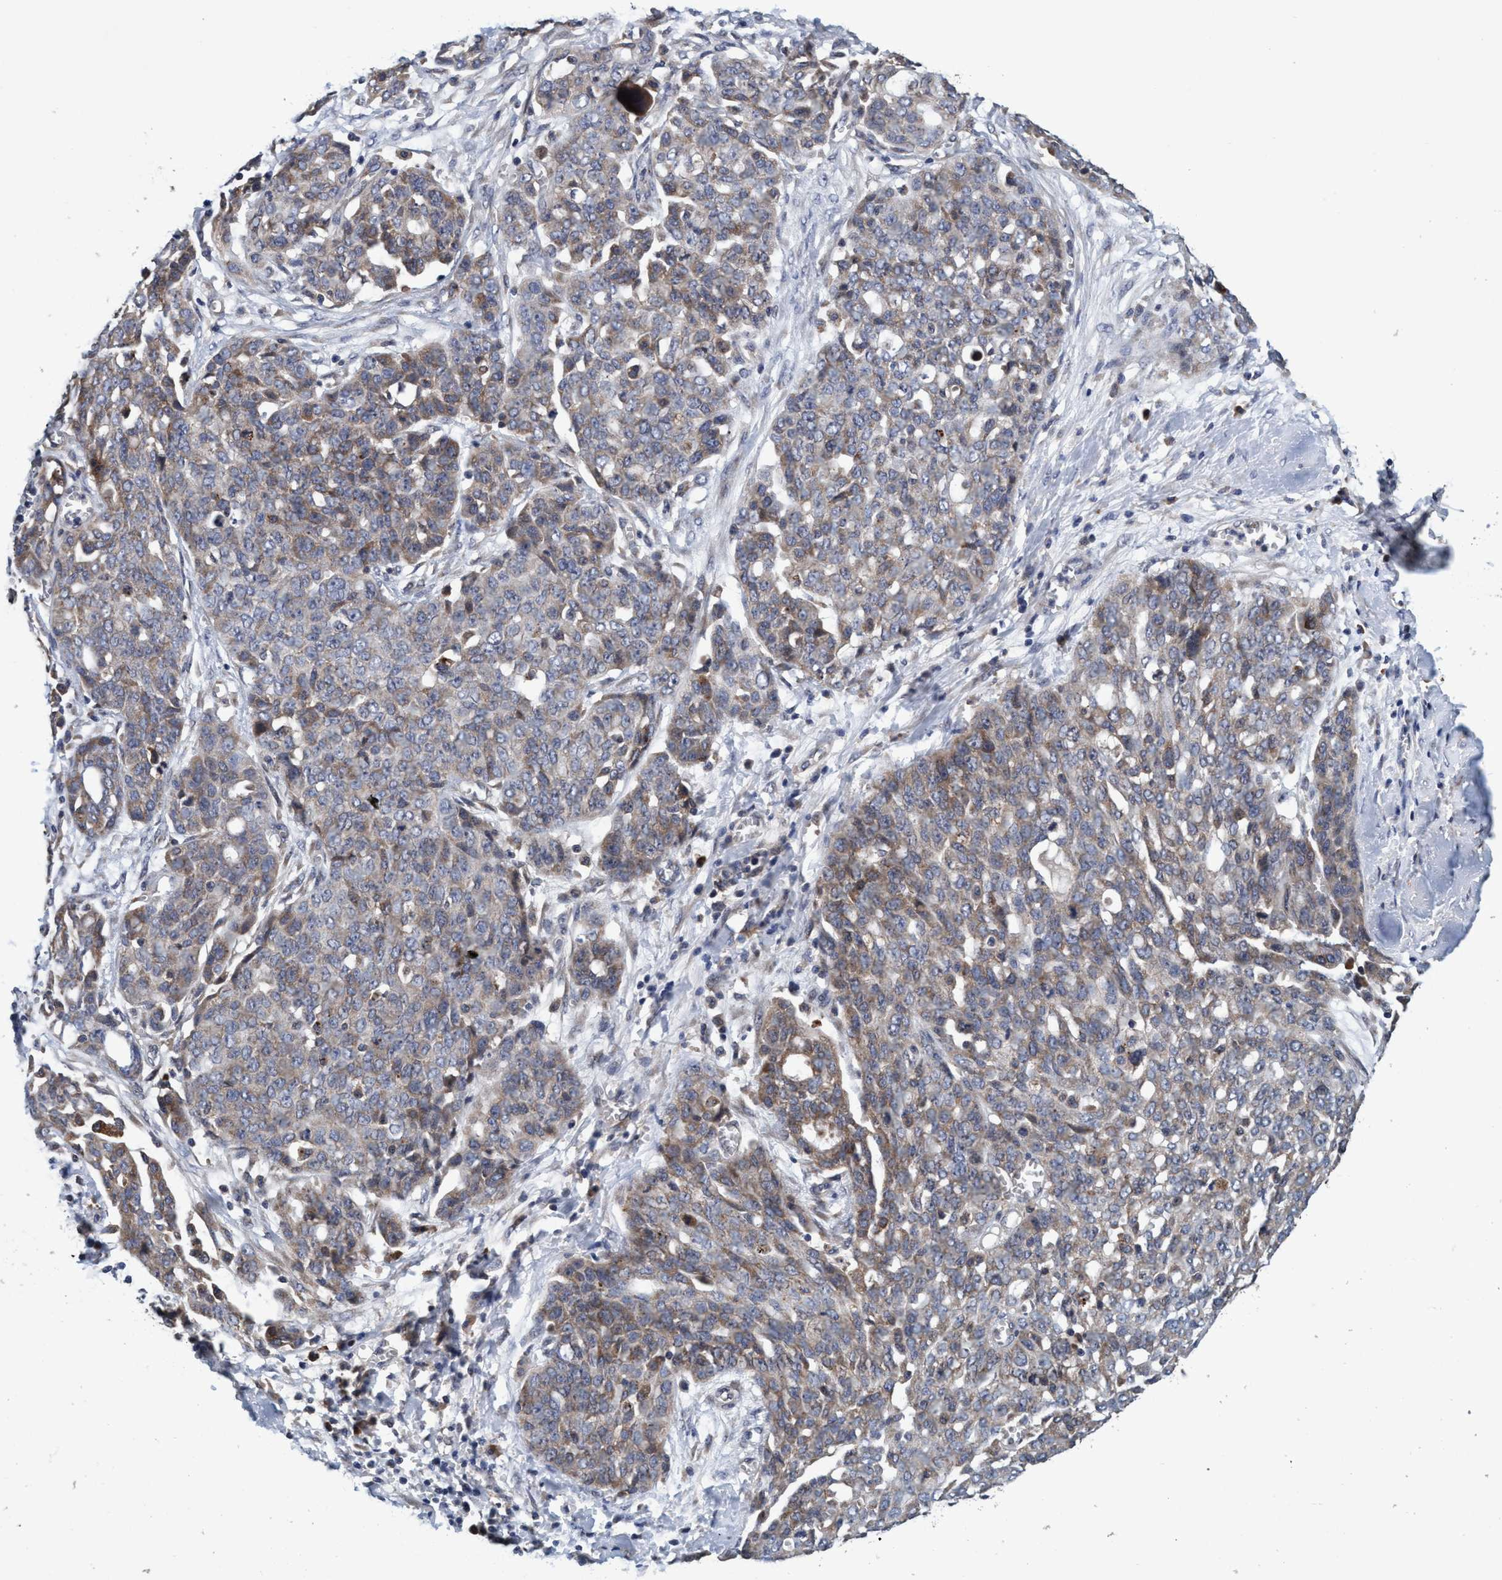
{"staining": {"intensity": "weak", "quantity": "<25%", "location": "cytoplasmic/membranous"}, "tissue": "ovarian cancer", "cell_type": "Tumor cells", "image_type": "cancer", "snomed": [{"axis": "morphology", "description": "Cystadenocarcinoma, serous, NOS"}, {"axis": "topography", "description": "Soft tissue"}, {"axis": "topography", "description": "Ovary"}], "caption": "DAB (3,3'-diaminobenzidine) immunohistochemical staining of ovarian cancer demonstrates no significant positivity in tumor cells.", "gene": "CALCOCO2", "patient": {"sex": "female", "age": 57}}